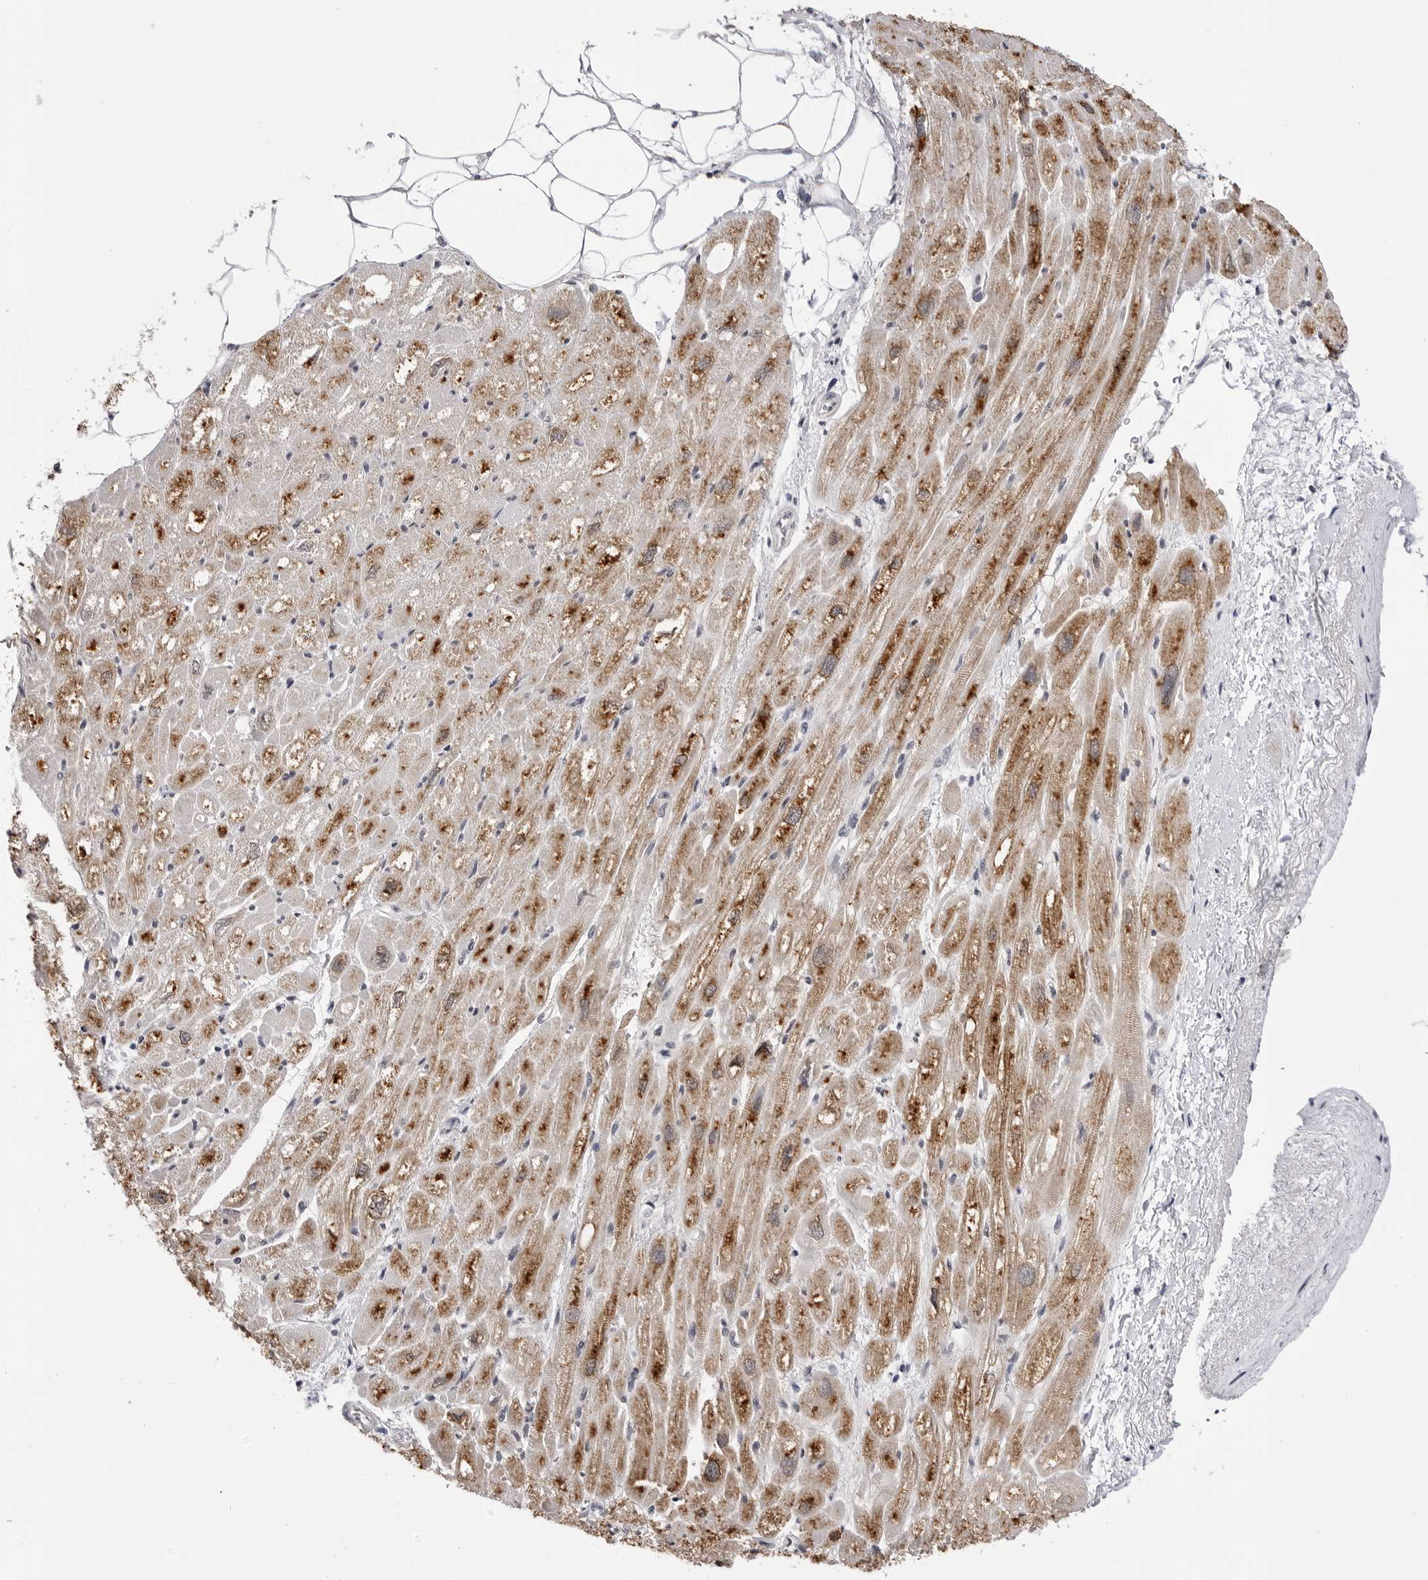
{"staining": {"intensity": "strong", "quantity": "25%-75%", "location": "cytoplasmic/membranous"}, "tissue": "heart muscle", "cell_type": "Cardiomyocytes", "image_type": "normal", "snomed": [{"axis": "morphology", "description": "Normal tissue, NOS"}, {"axis": "topography", "description": "Heart"}], "caption": "Immunohistochemistry (DAB (3,3'-diaminobenzidine)) staining of normal human heart muscle displays strong cytoplasmic/membranous protein expression in approximately 25%-75% of cardiomyocytes. The staining is performed using DAB (3,3'-diaminobenzidine) brown chromogen to label protein expression. The nuclei are counter-stained blue using hematoxylin.", "gene": "CDK20", "patient": {"sex": "male", "age": 50}}